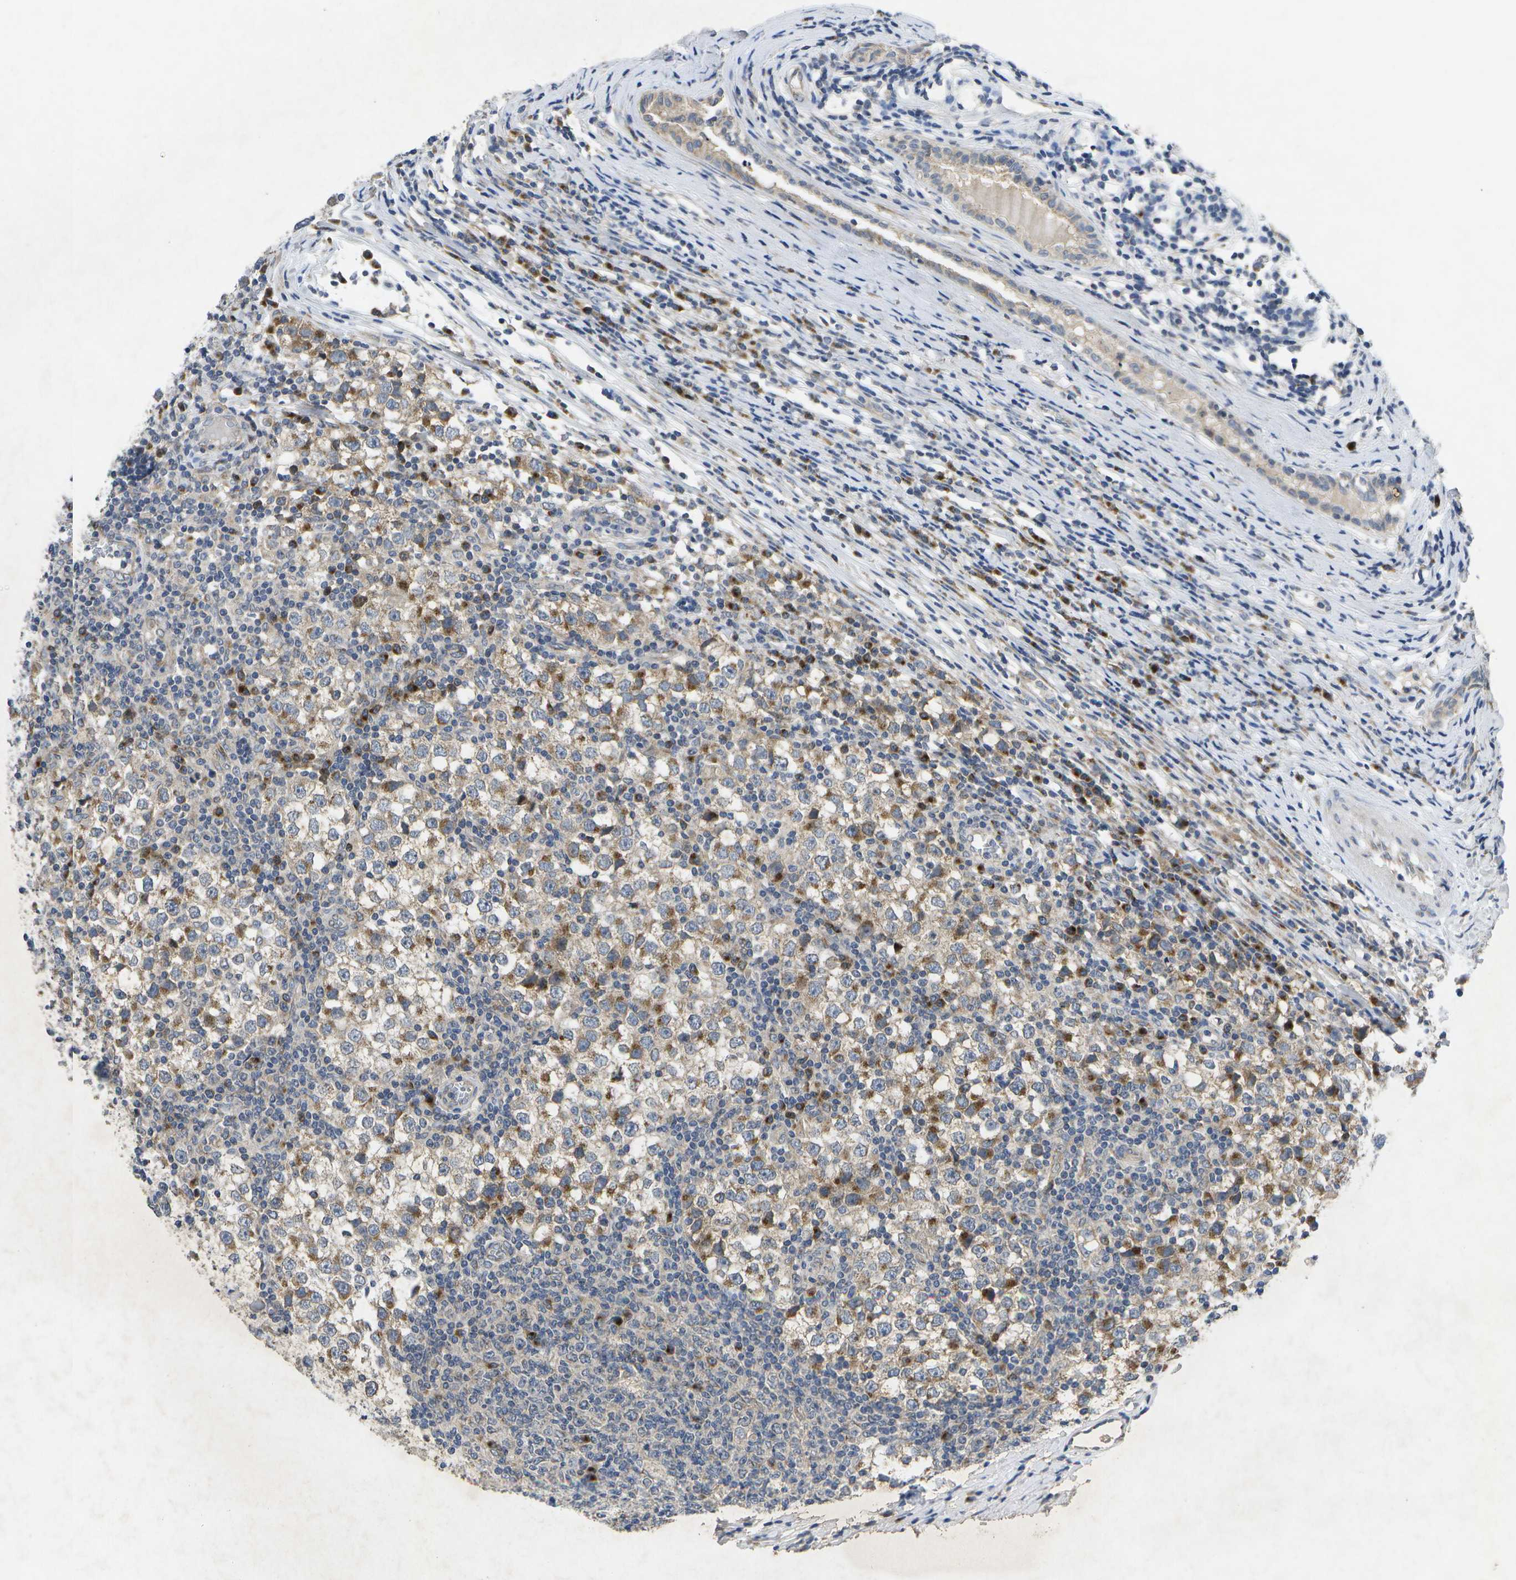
{"staining": {"intensity": "weak", "quantity": ">75%", "location": "cytoplasmic/membranous"}, "tissue": "testis cancer", "cell_type": "Tumor cells", "image_type": "cancer", "snomed": [{"axis": "morphology", "description": "Seminoma, NOS"}, {"axis": "topography", "description": "Testis"}], "caption": "A photomicrograph showing weak cytoplasmic/membranous staining in about >75% of tumor cells in testis cancer, as visualized by brown immunohistochemical staining.", "gene": "KDELR1", "patient": {"sex": "male", "age": 65}}